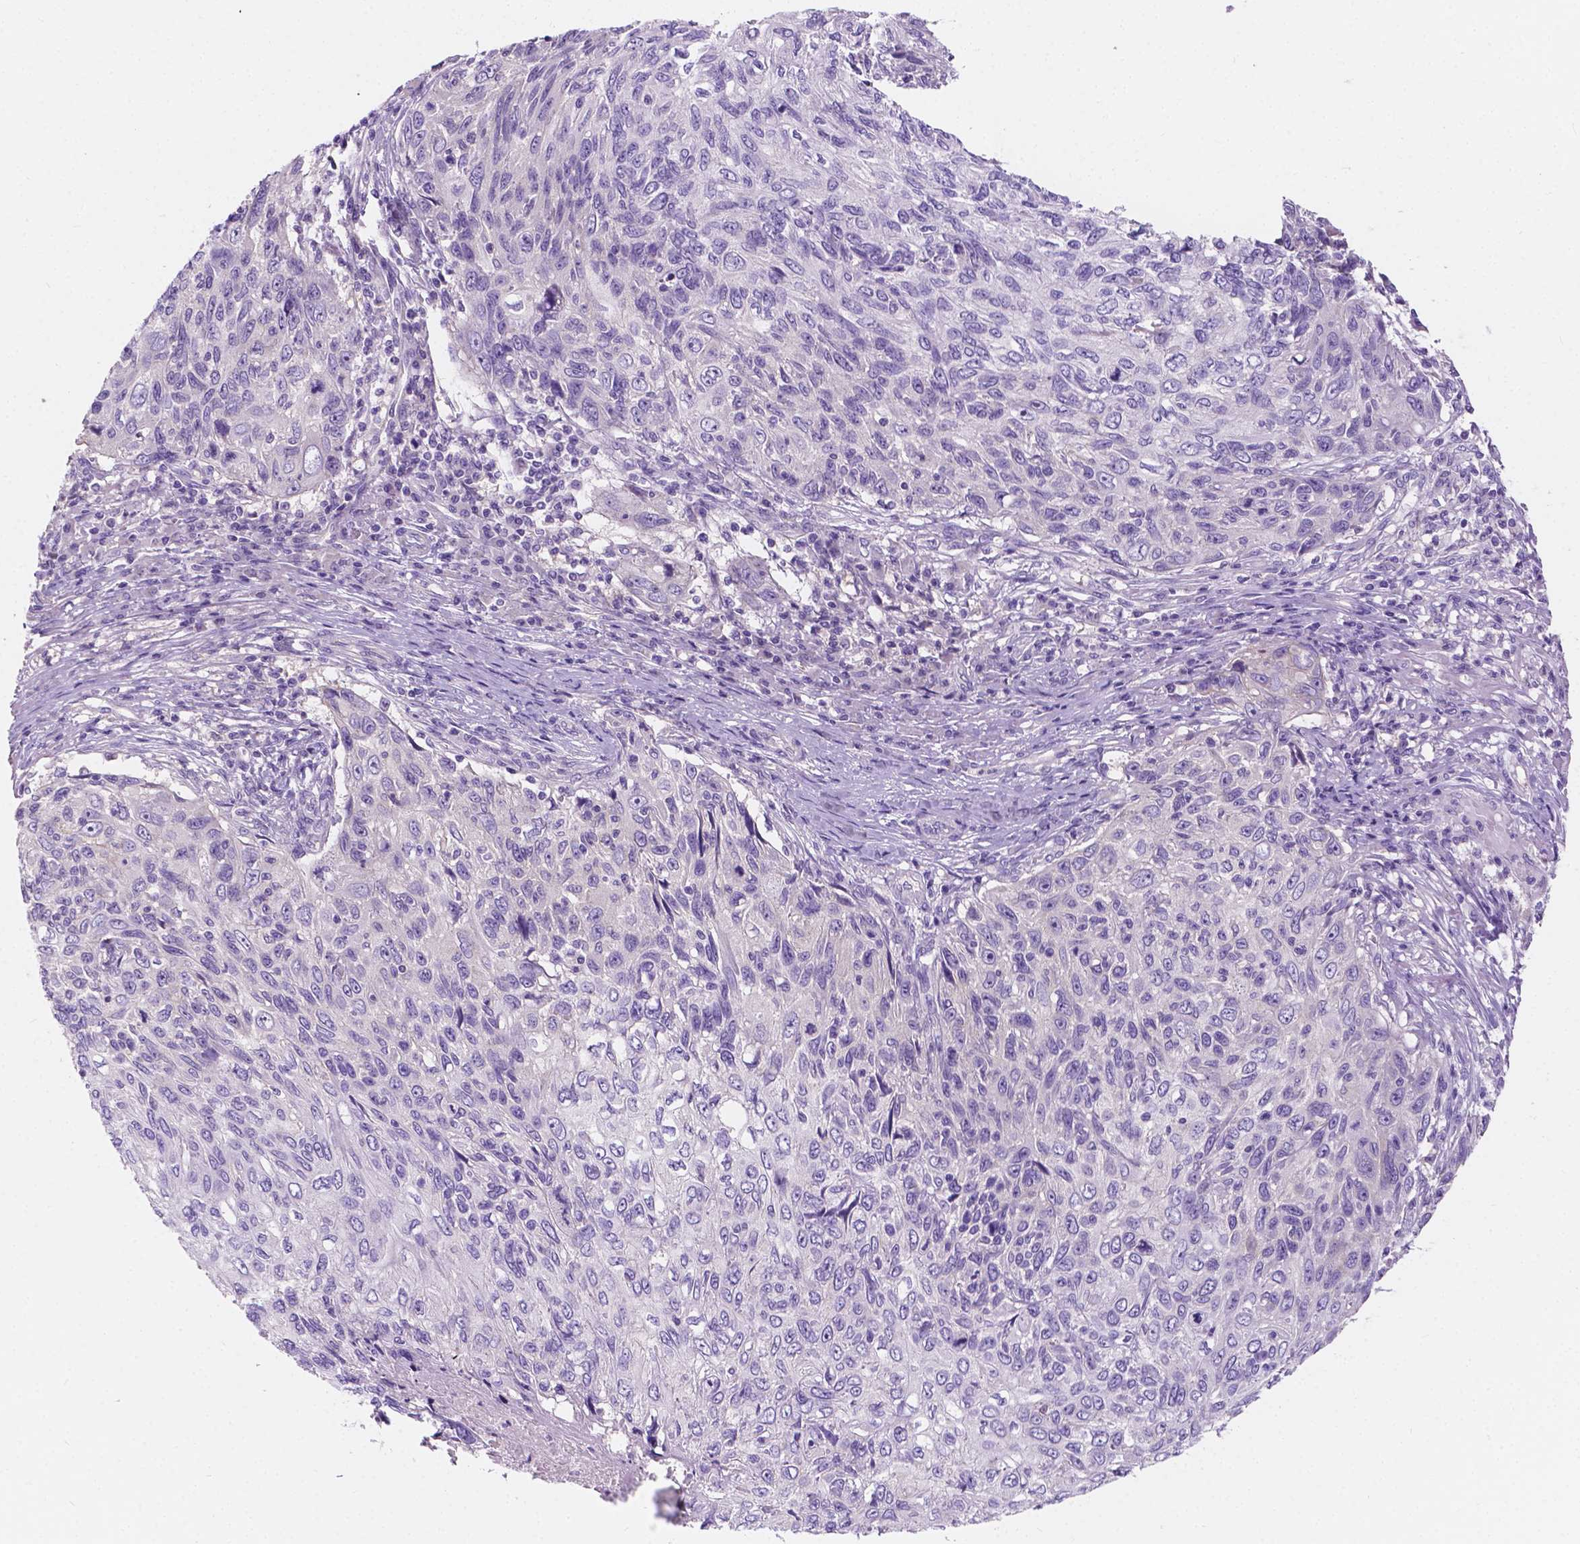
{"staining": {"intensity": "negative", "quantity": "none", "location": "none"}, "tissue": "skin cancer", "cell_type": "Tumor cells", "image_type": "cancer", "snomed": [{"axis": "morphology", "description": "Squamous cell carcinoma, NOS"}, {"axis": "topography", "description": "Skin"}], "caption": "Skin cancer (squamous cell carcinoma) stained for a protein using immunohistochemistry (IHC) exhibits no positivity tumor cells.", "gene": "SIRT2", "patient": {"sex": "male", "age": 92}}